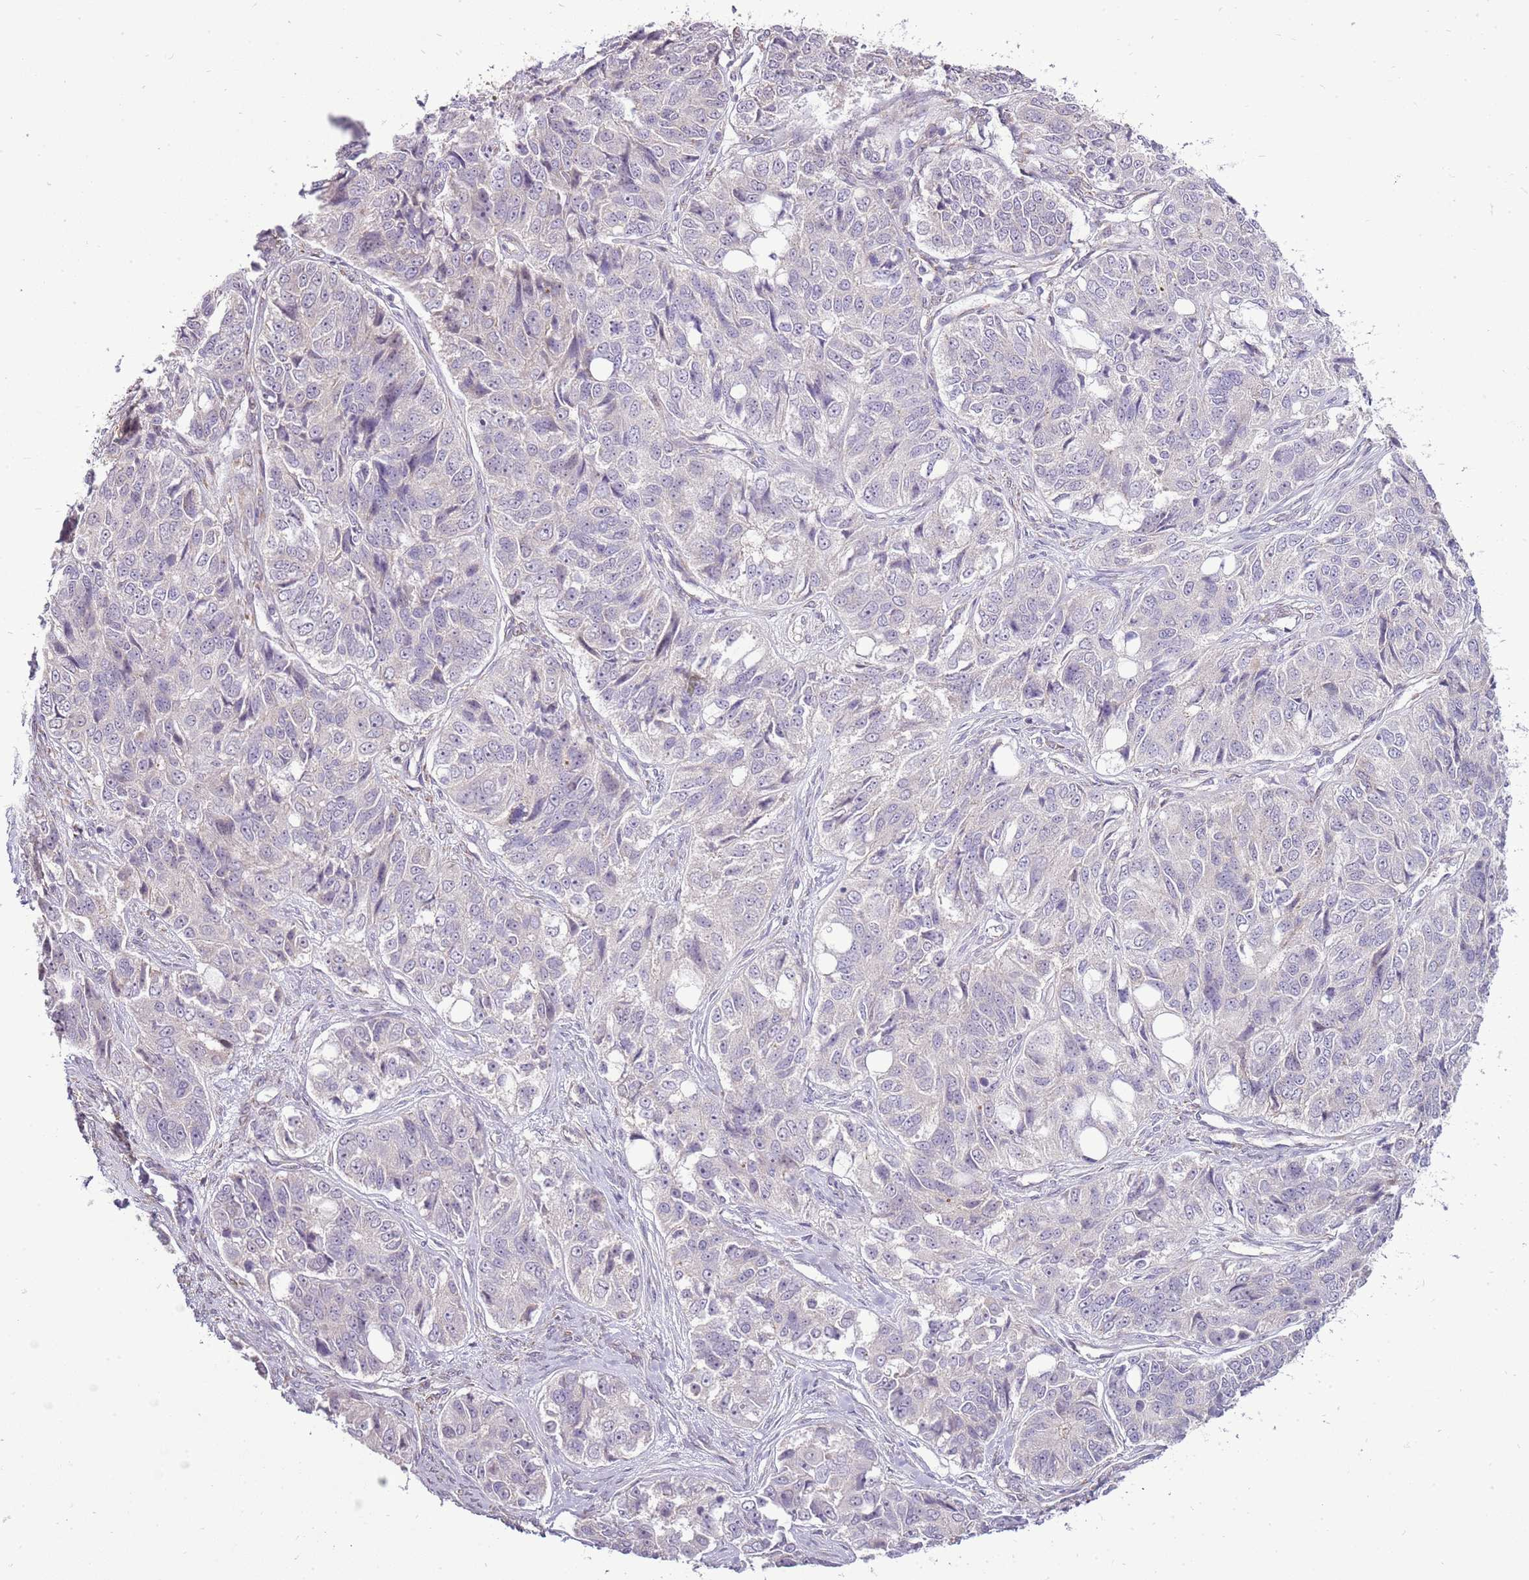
{"staining": {"intensity": "negative", "quantity": "none", "location": "none"}, "tissue": "ovarian cancer", "cell_type": "Tumor cells", "image_type": "cancer", "snomed": [{"axis": "morphology", "description": "Carcinoma, endometroid"}, {"axis": "topography", "description": "Ovary"}], "caption": "Tumor cells show no significant protein expression in ovarian cancer. (DAB (3,3'-diaminobenzidine) immunohistochemistry (IHC) visualized using brightfield microscopy, high magnification).", "gene": "UGGT2", "patient": {"sex": "female", "age": 51}}